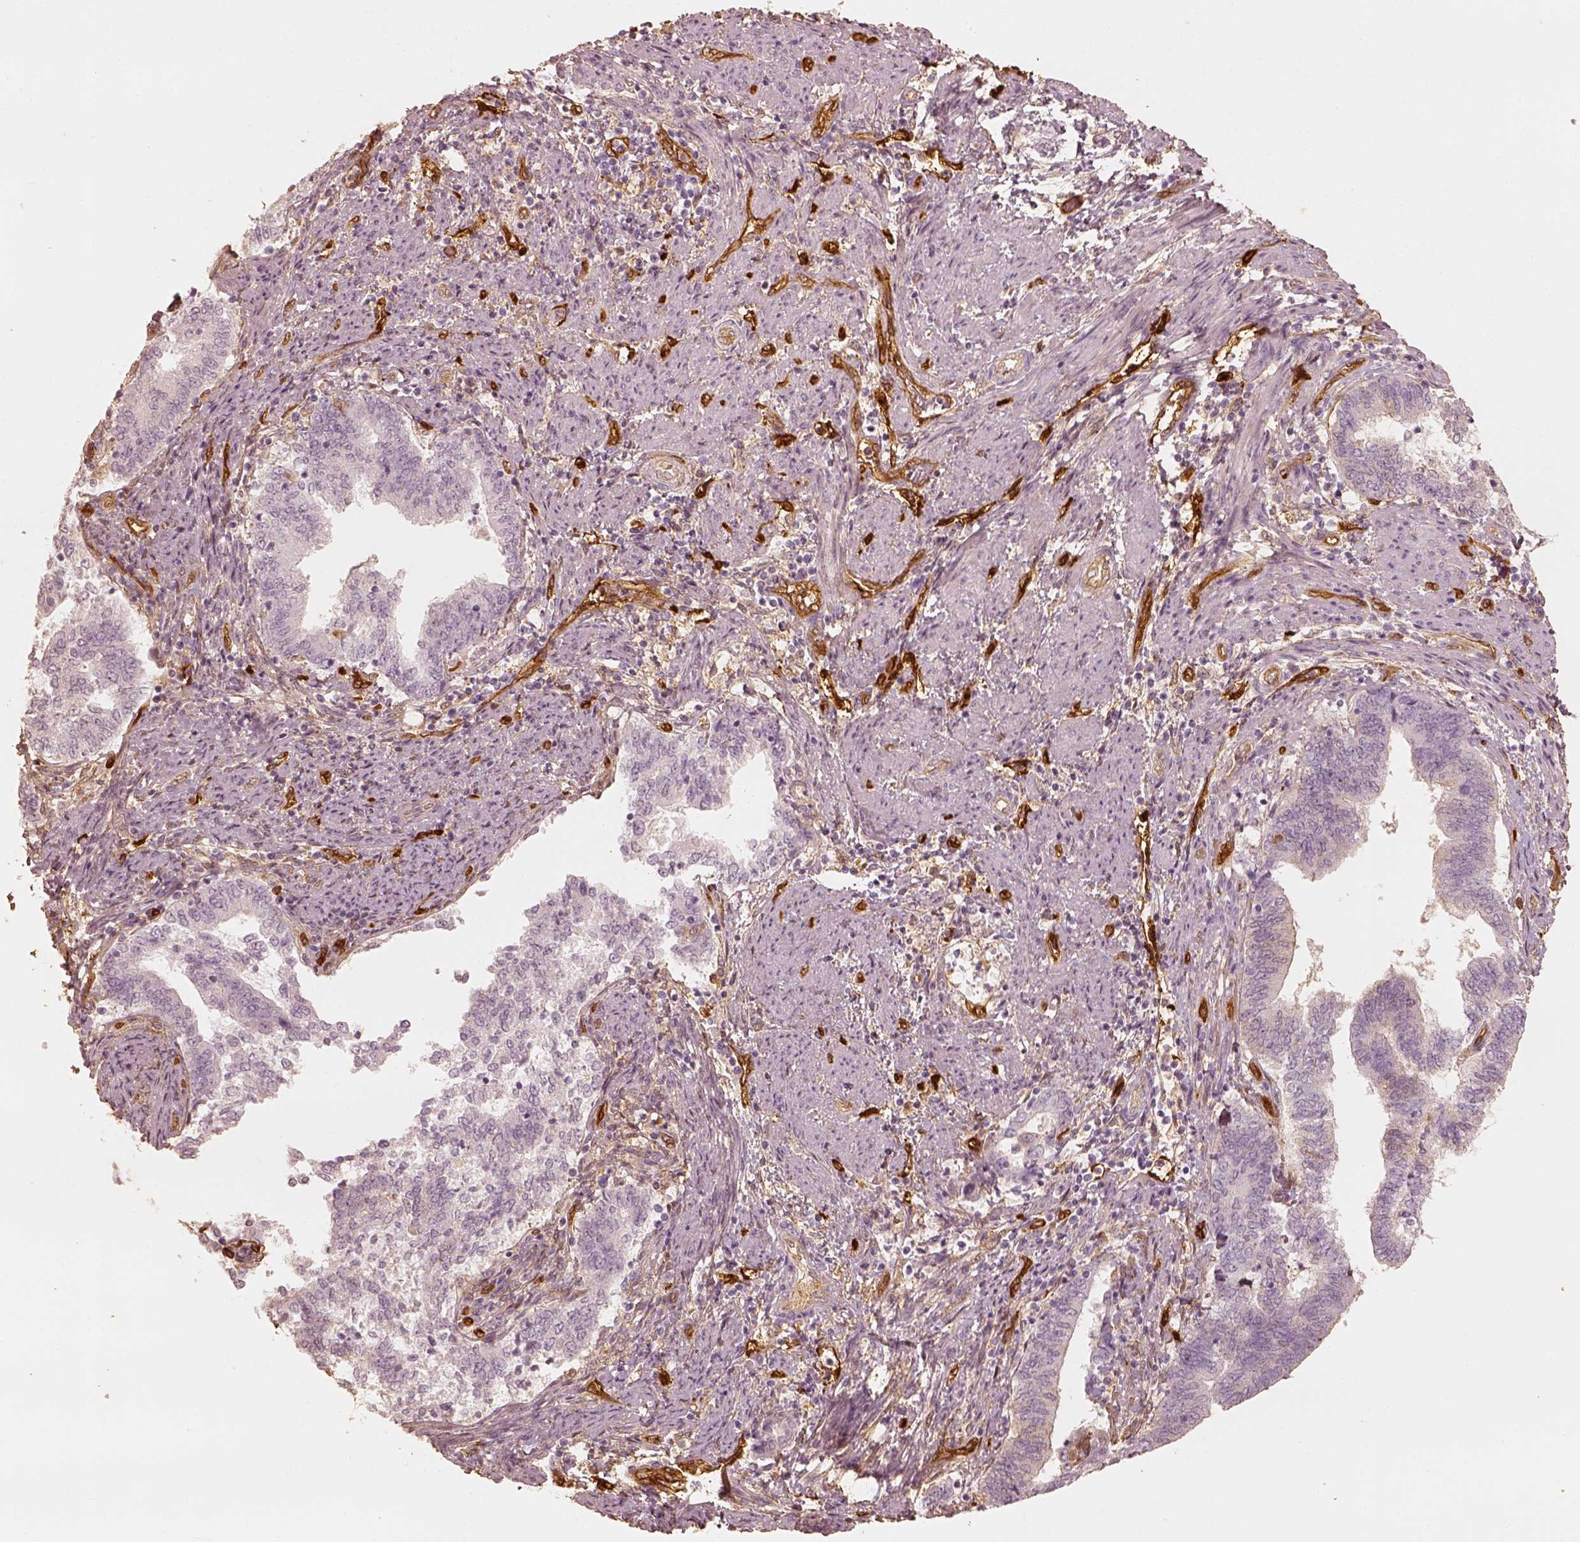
{"staining": {"intensity": "moderate", "quantity": "<25%", "location": "cytoplasmic/membranous"}, "tissue": "endometrial cancer", "cell_type": "Tumor cells", "image_type": "cancer", "snomed": [{"axis": "morphology", "description": "Adenocarcinoma, NOS"}, {"axis": "topography", "description": "Endometrium"}], "caption": "A brown stain labels moderate cytoplasmic/membranous positivity of a protein in endometrial cancer (adenocarcinoma) tumor cells.", "gene": "FSCN1", "patient": {"sex": "female", "age": 65}}